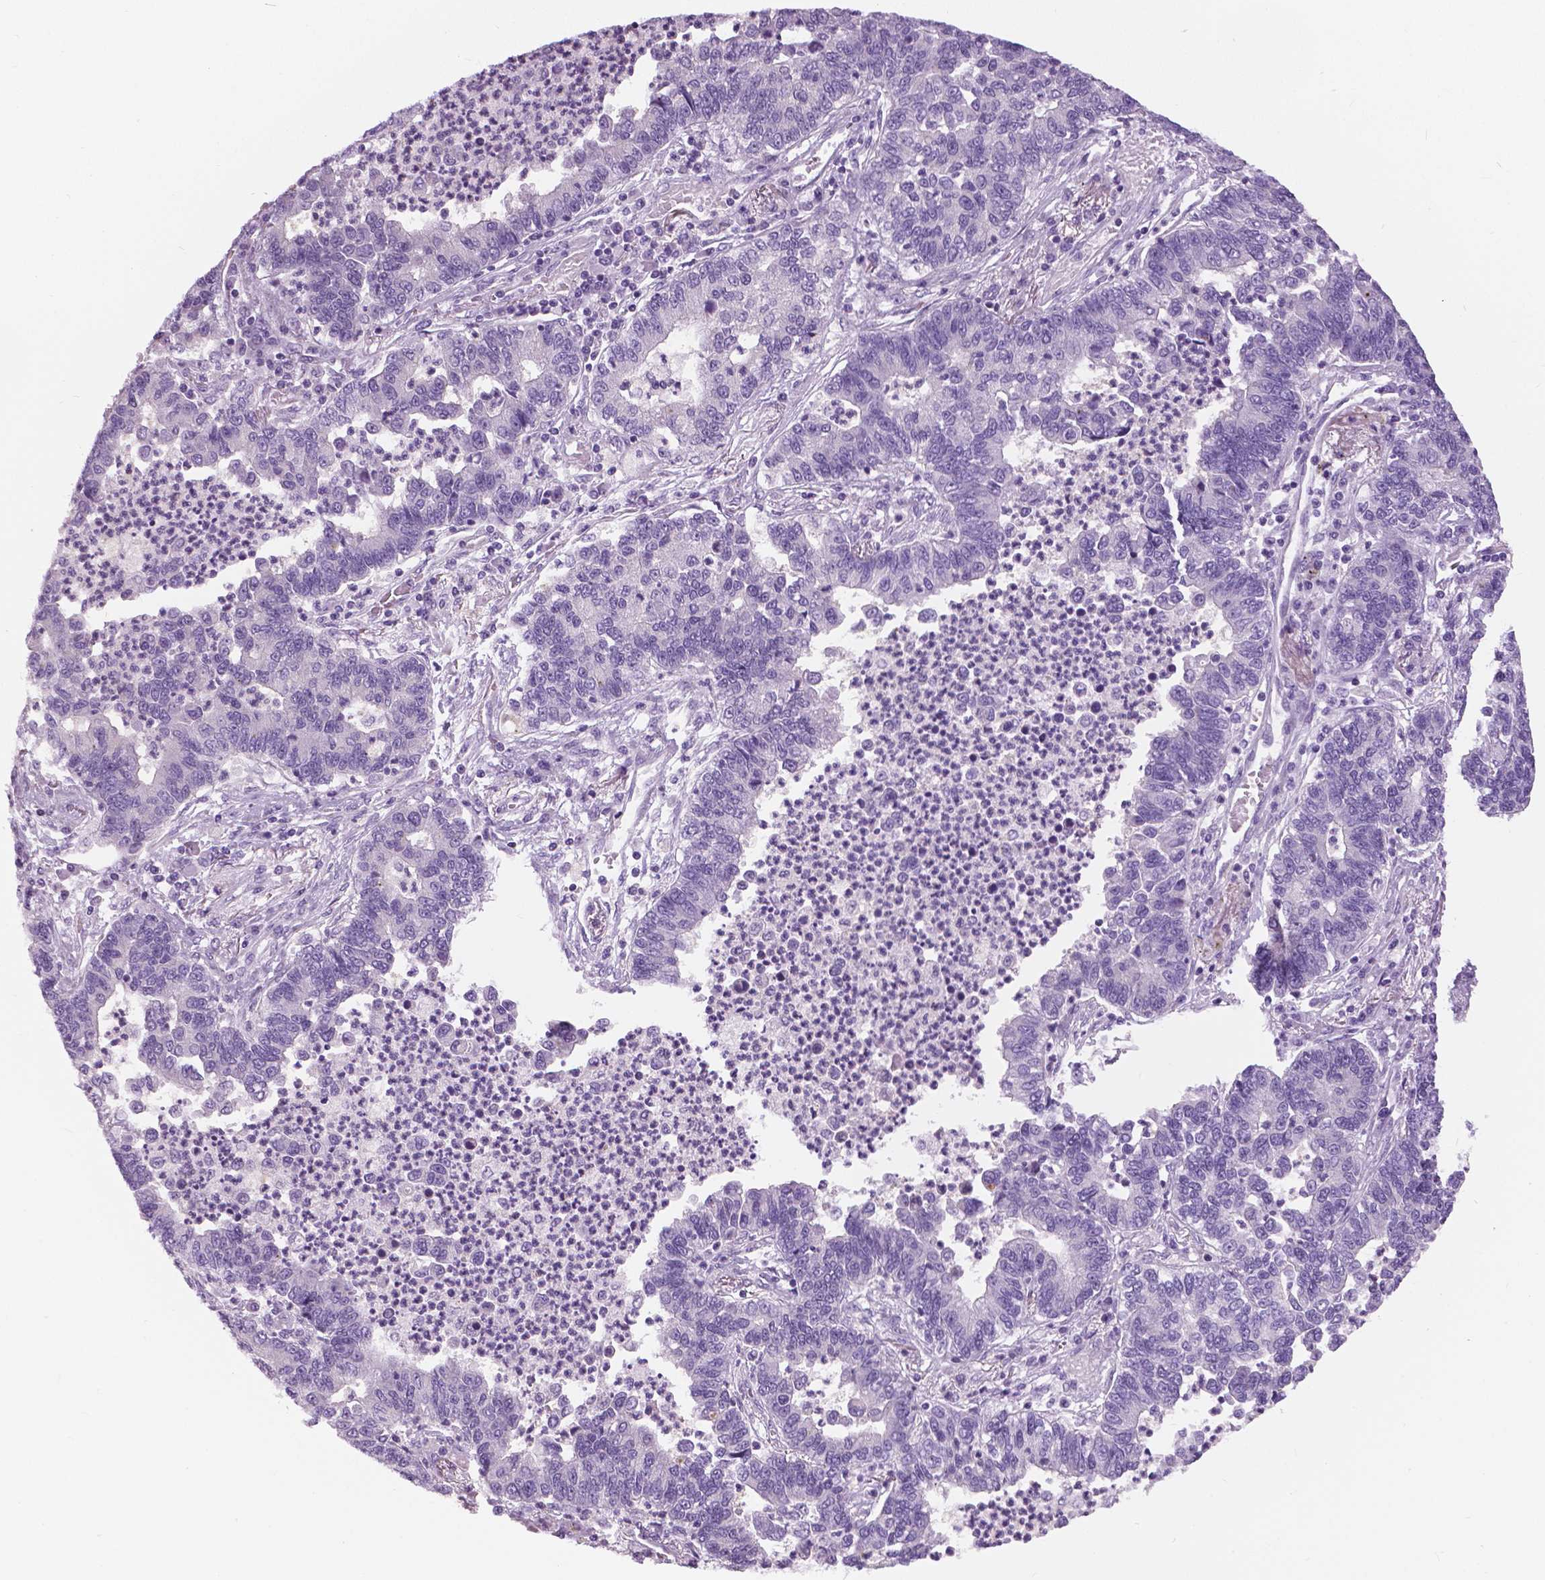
{"staining": {"intensity": "negative", "quantity": "none", "location": "none"}, "tissue": "lung cancer", "cell_type": "Tumor cells", "image_type": "cancer", "snomed": [{"axis": "morphology", "description": "Adenocarcinoma, NOS"}, {"axis": "topography", "description": "Lung"}], "caption": "IHC of human lung cancer (adenocarcinoma) exhibits no positivity in tumor cells.", "gene": "TP53TG5", "patient": {"sex": "female", "age": 57}}